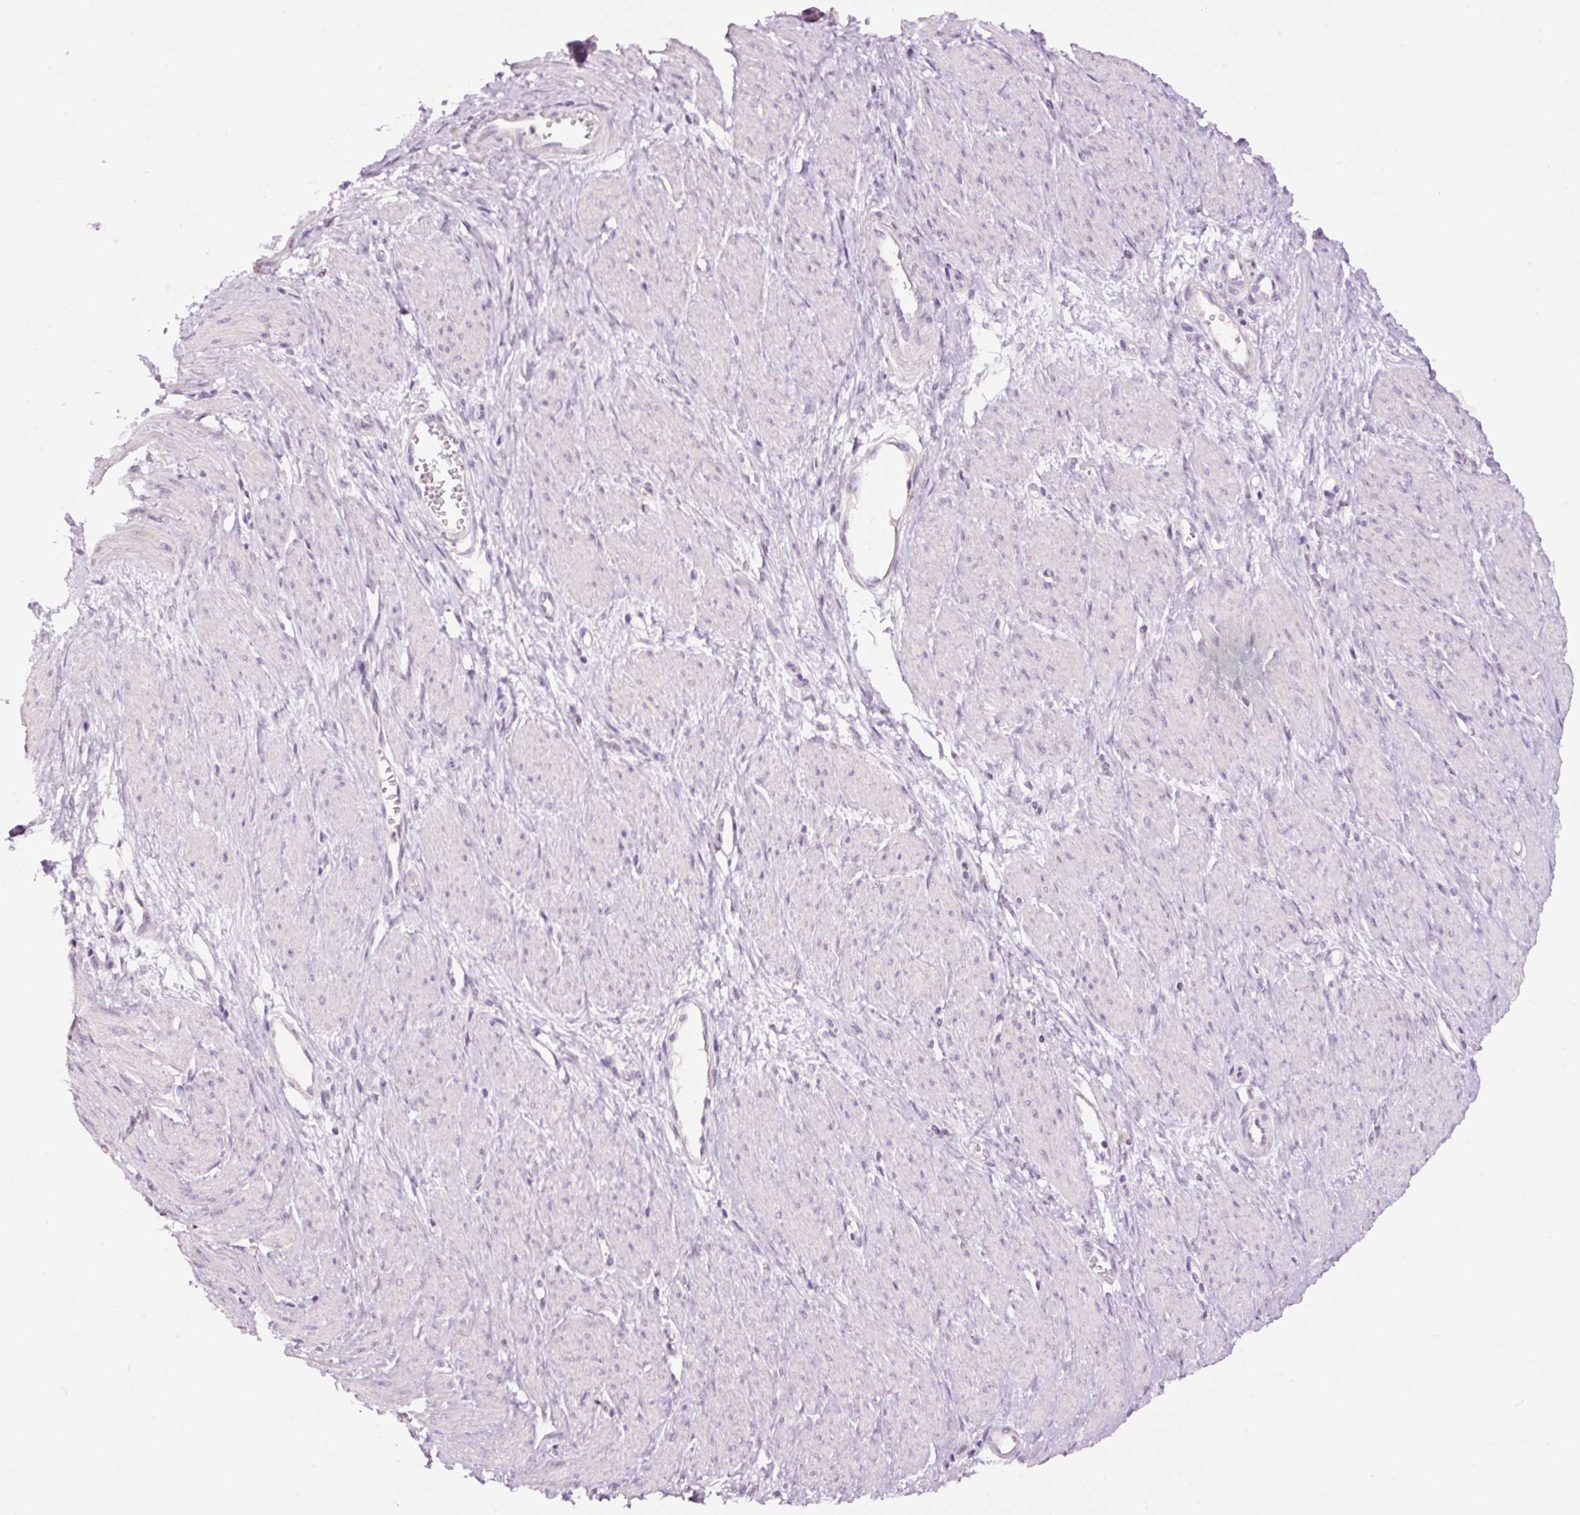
{"staining": {"intensity": "negative", "quantity": "none", "location": "none"}, "tissue": "smooth muscle", "cell_type": "Smooth muscle cells", "image_type": "normal", "snomed": [{"axis": "morphology", "description": "Normal tissue, NOS"}, {"axis": "topography", "description": "Smooth muscle"}, {"axis": "topography", "description": "Uterus"}], "caption": "DAB immunohistochemical staining of unremarkable human smooth muscle shows no significant positivity in smooth muscle cells. (IHC, brightfield microscopy, high magnification).", "gene": "RSPO2", "patient": {"sex": "female", "age": 39}}